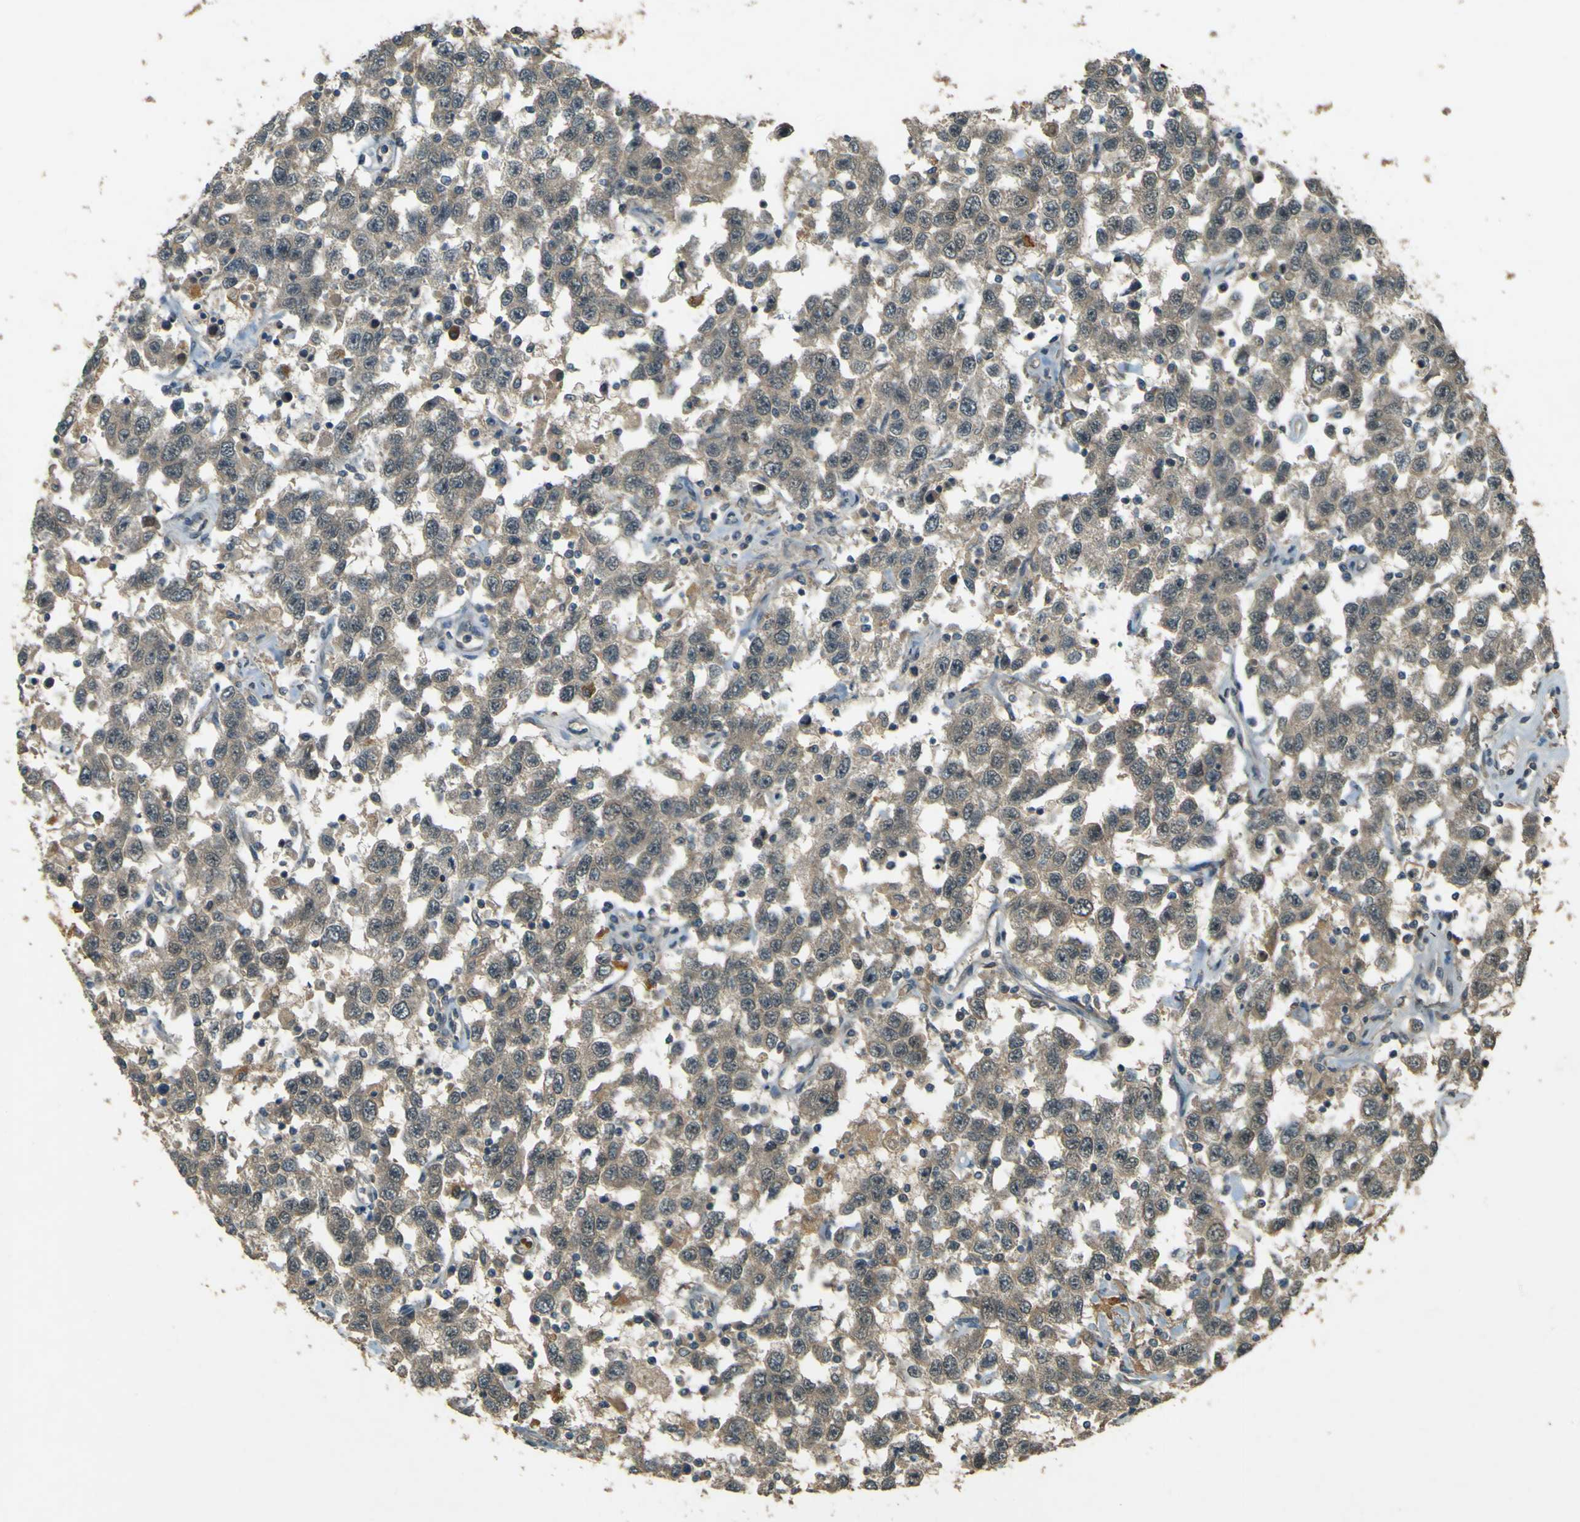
{"staining": {"intensity": "weak", "quantity": ">75%", "location": "cytoplasmic/membranous"}, "tissue": "testis cancer", "cell_type": "Tumor cells", "image_type": "cancer", "snomed": [{"axis": "morphology", "description": "Seminoma, NOS"}, {"axis": "topography", "description": "Testis"}], "caption": "Immunohistochemical staining of human seminoma (testis) exhibits low levels of weak cytoplasmic/membranous positivity in approximately >75% of tumor cells. (IHC, brightfield microscopy, high magnification).", "gene": "MPDZ", "patient": {"sex": "male", "age": 41}}